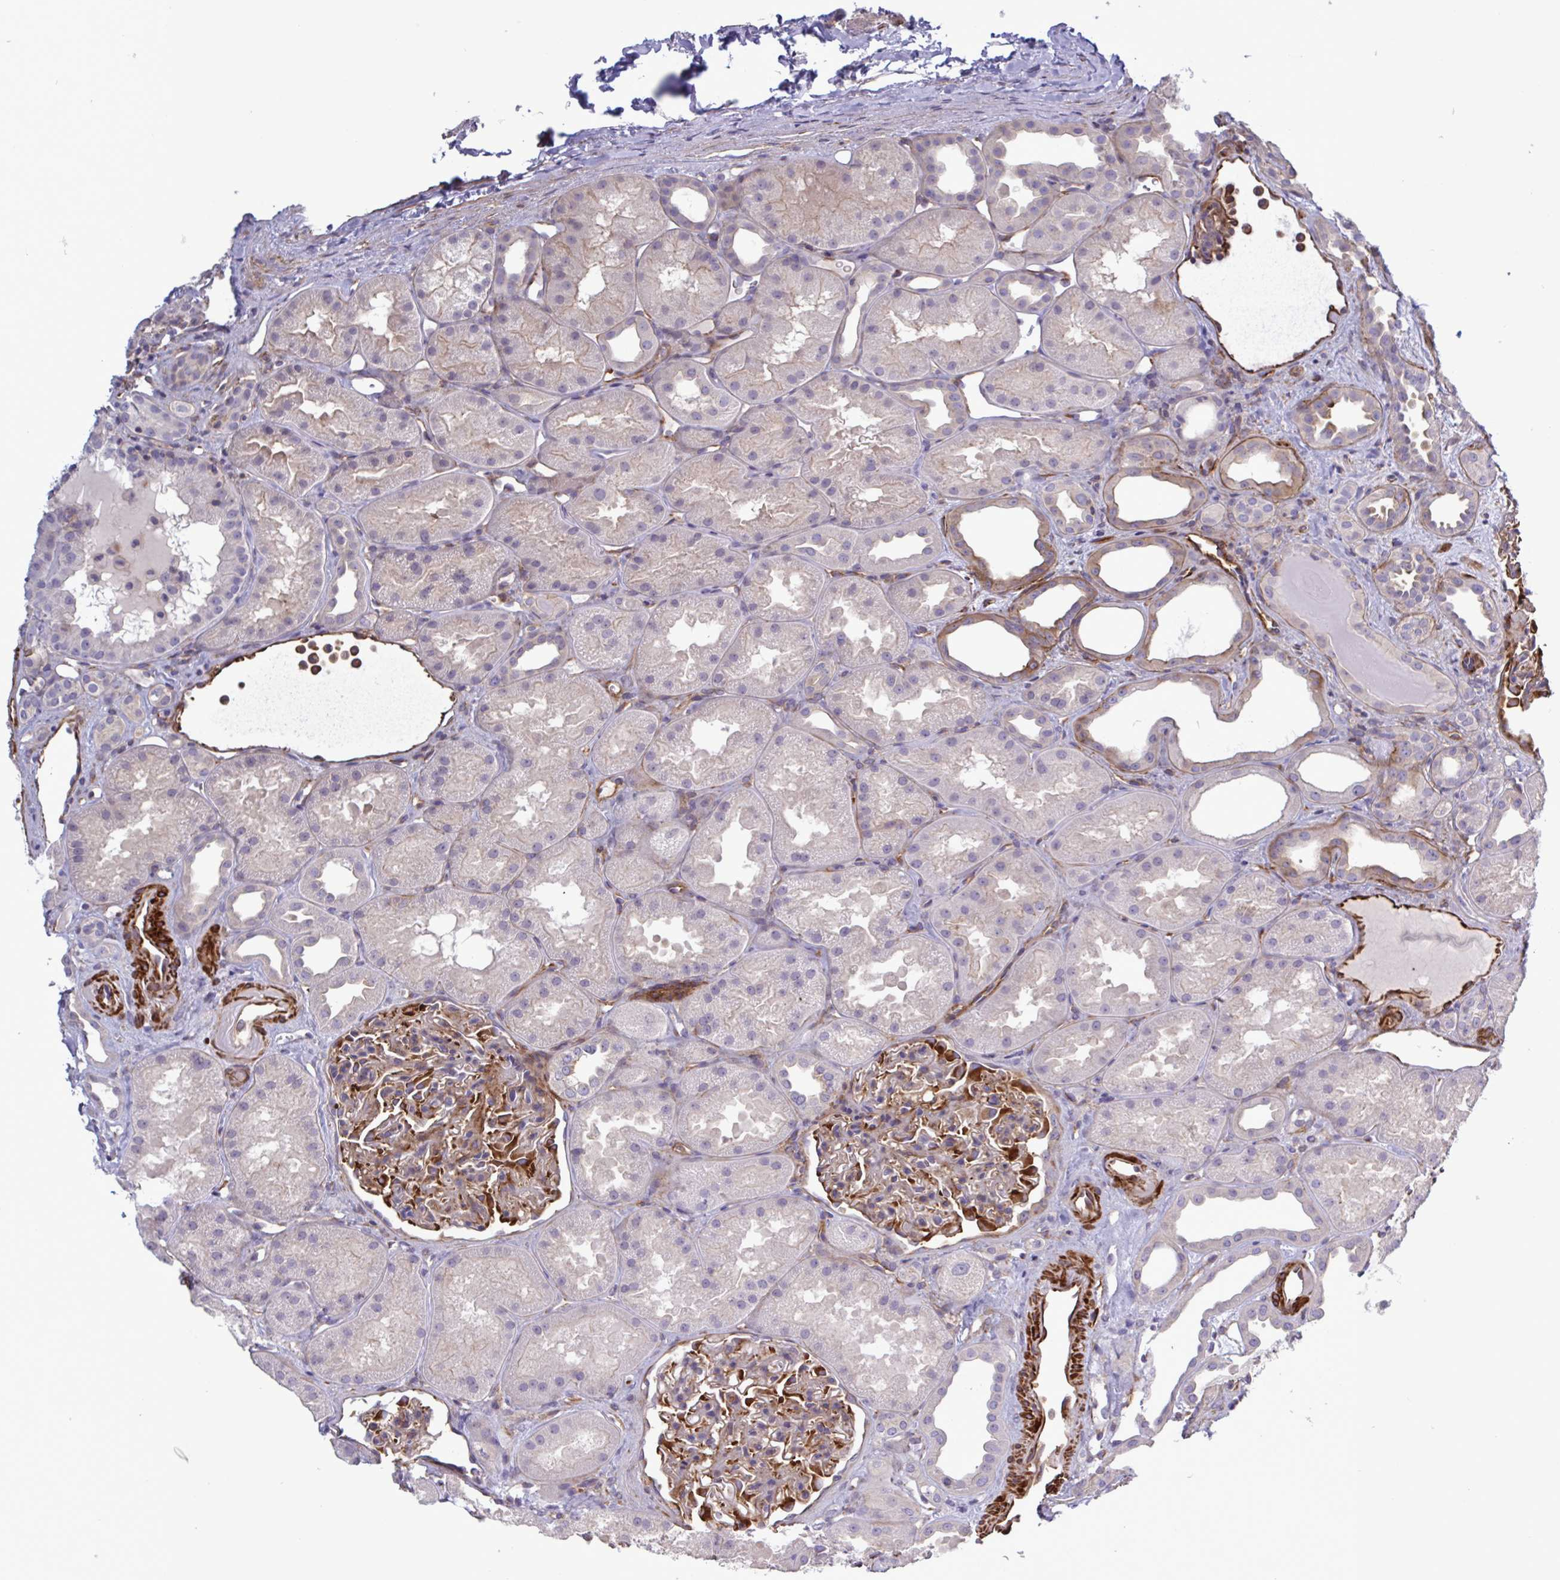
{"staining": {"intensity": "moderate", "quantity": ">75%", "location": "cytoplasmic/membranous"}, "tissue": "kidney", "cell_type": "Cells in glomeruli", "image_type": "normal", "snomed": [{"axis": "morphology", "description": "Normal tissue, NOS"}, {"axis": "topography", "description": "Kidney"}], "caption": "Cells in glomeruli exhibit moderate cytoplasmic/membranous expression in approximately >75% of cells in benign kidney.", "gene": "SHISA7", "patient": {"sex": "male", "age": 61}}